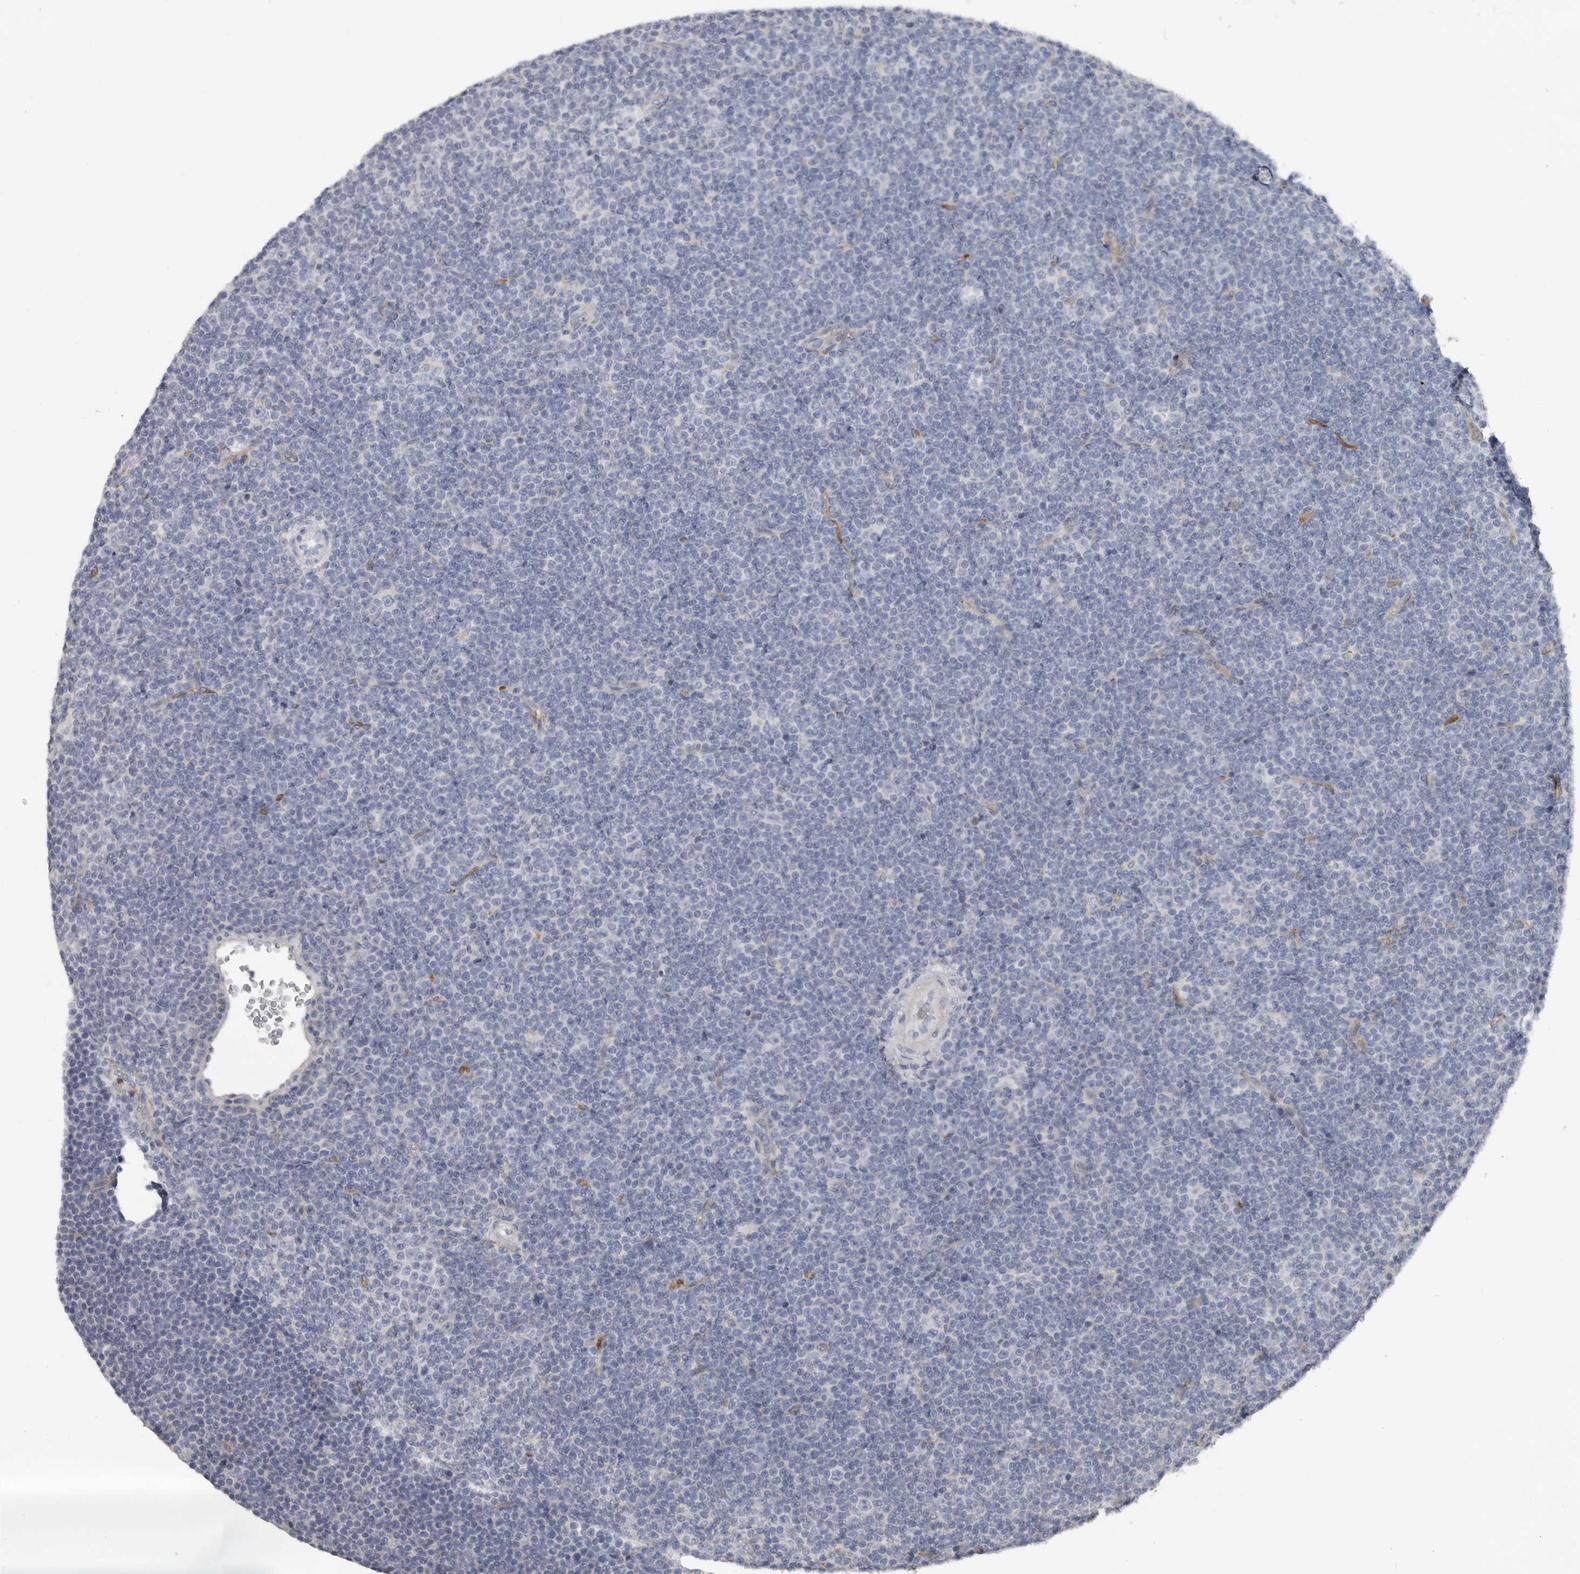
{"staining": {"intensity": "negative", "quantity": "none", "location": "none"}, "tissue": "lymphoma", "cell_type": "Tumor cells", "image_type": "cancer", "snomed": [{"axis": "morphology", "description": "Malignant lymphoma, non-Hodgkin's type, Low grade"}, {"axis": "topography", "description": "Lymph node"}], "caption": "The photomicrograph shows no significant positivity in tumor cells of lymphoma. (IHC, brightfield microscopy, high magnification).", "gene": "FABP7", "patient": {"sex": "female", "age": 67}}